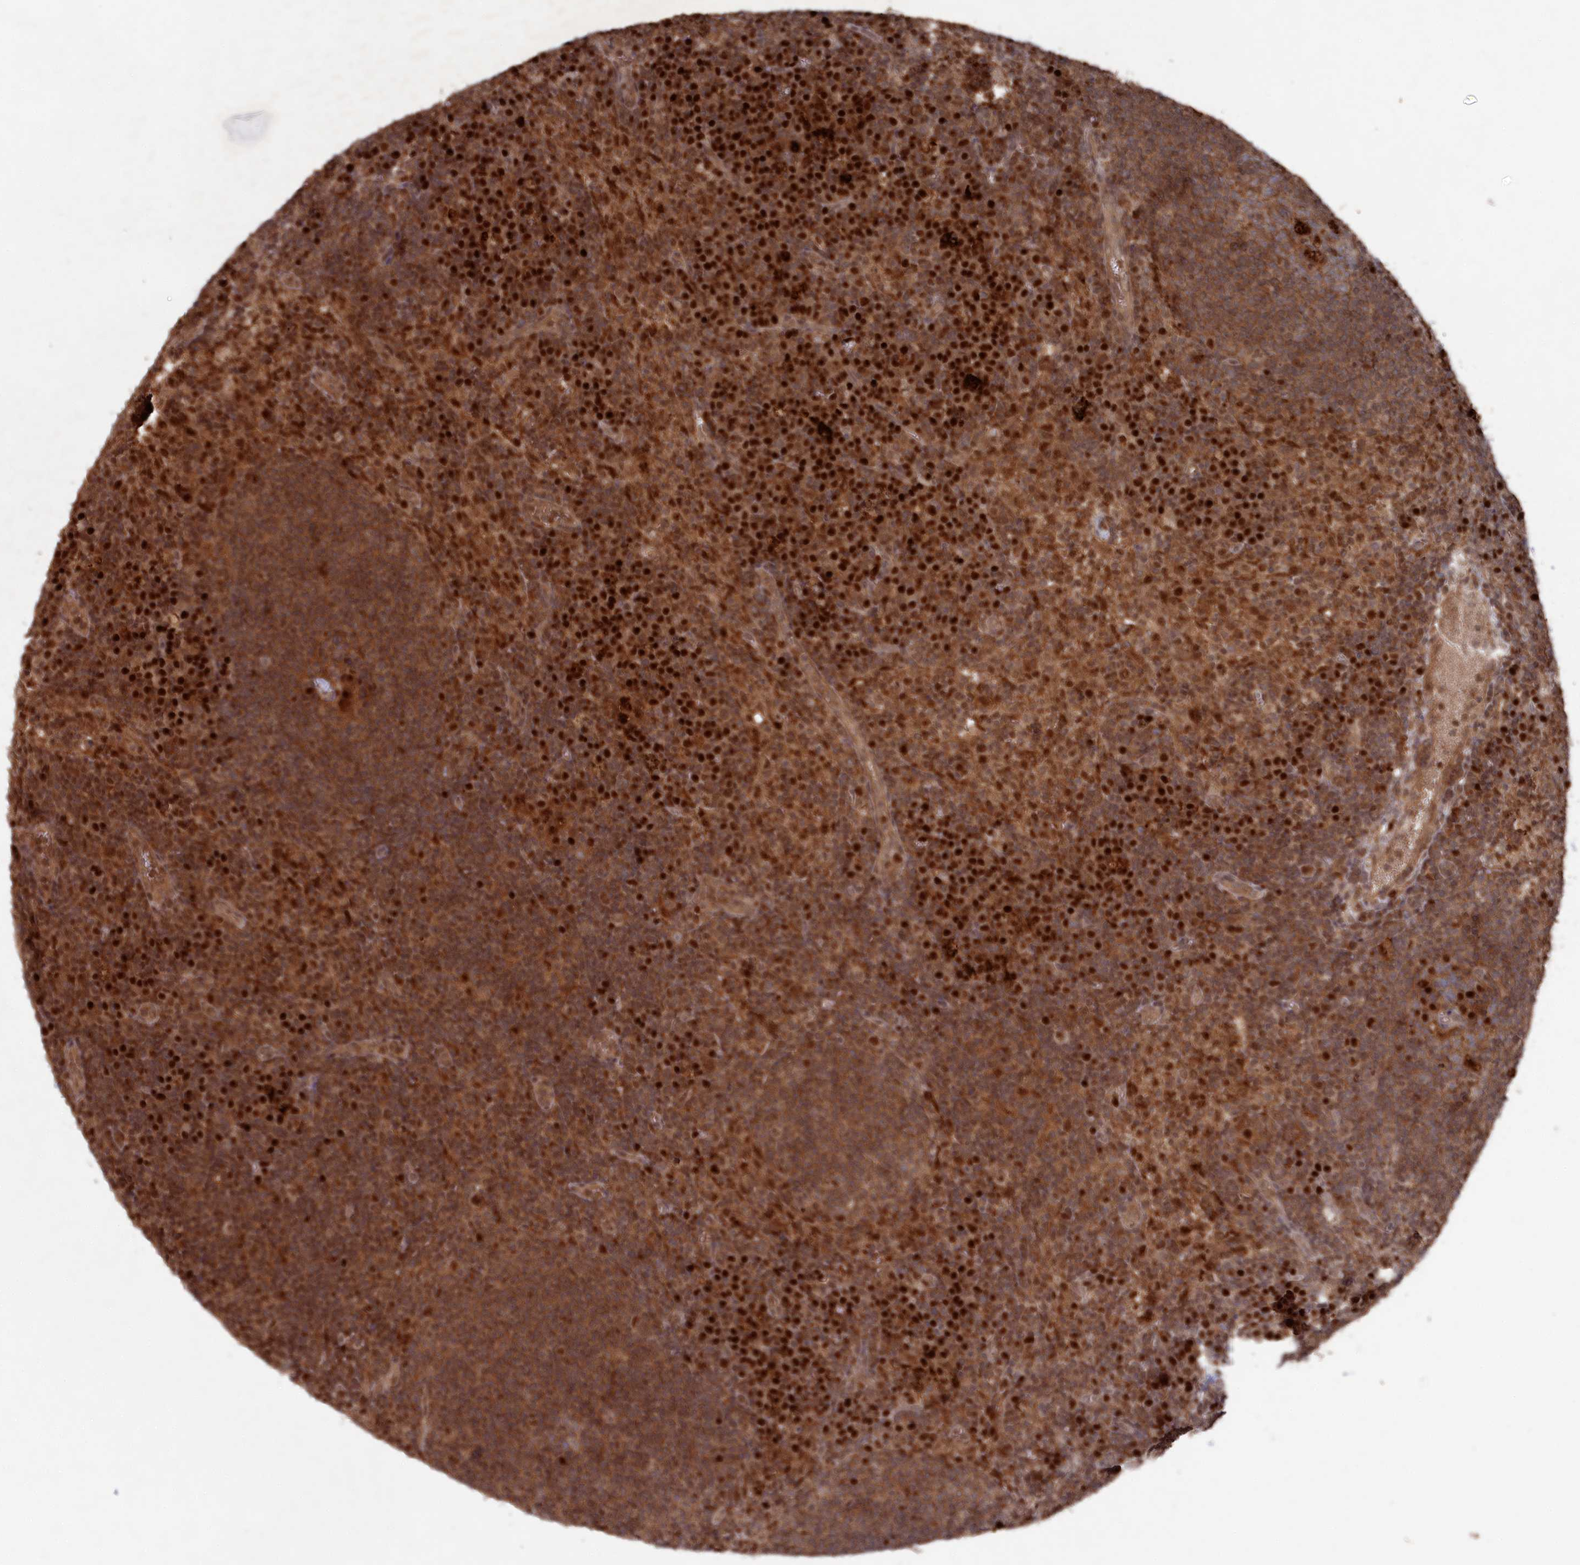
{"staining": {"intensity": "moderate", "quantity": "25%-75%", "location": "cytoplasmic/membranous"}, "tissue": "lymph node", "cell_type": "Germinal center cells", "image_type": "normal", "snomed": [{"axis": "morphology", "description": "Normal tissue, NOS"}, {"axis": "topography", "description": "Lymph node"}], "caption": "Protein staining of benign lymph node exhibits moderate cytoplasmic/membranous expression in about 25%-75% of germinal center cells. (DAB (3,3'-diaminobenzidine) IHC, brown staining for protein, blue staining for nuclei).", "gene": "BORCS7", "patient": {"sex": "female", "age": 70}}